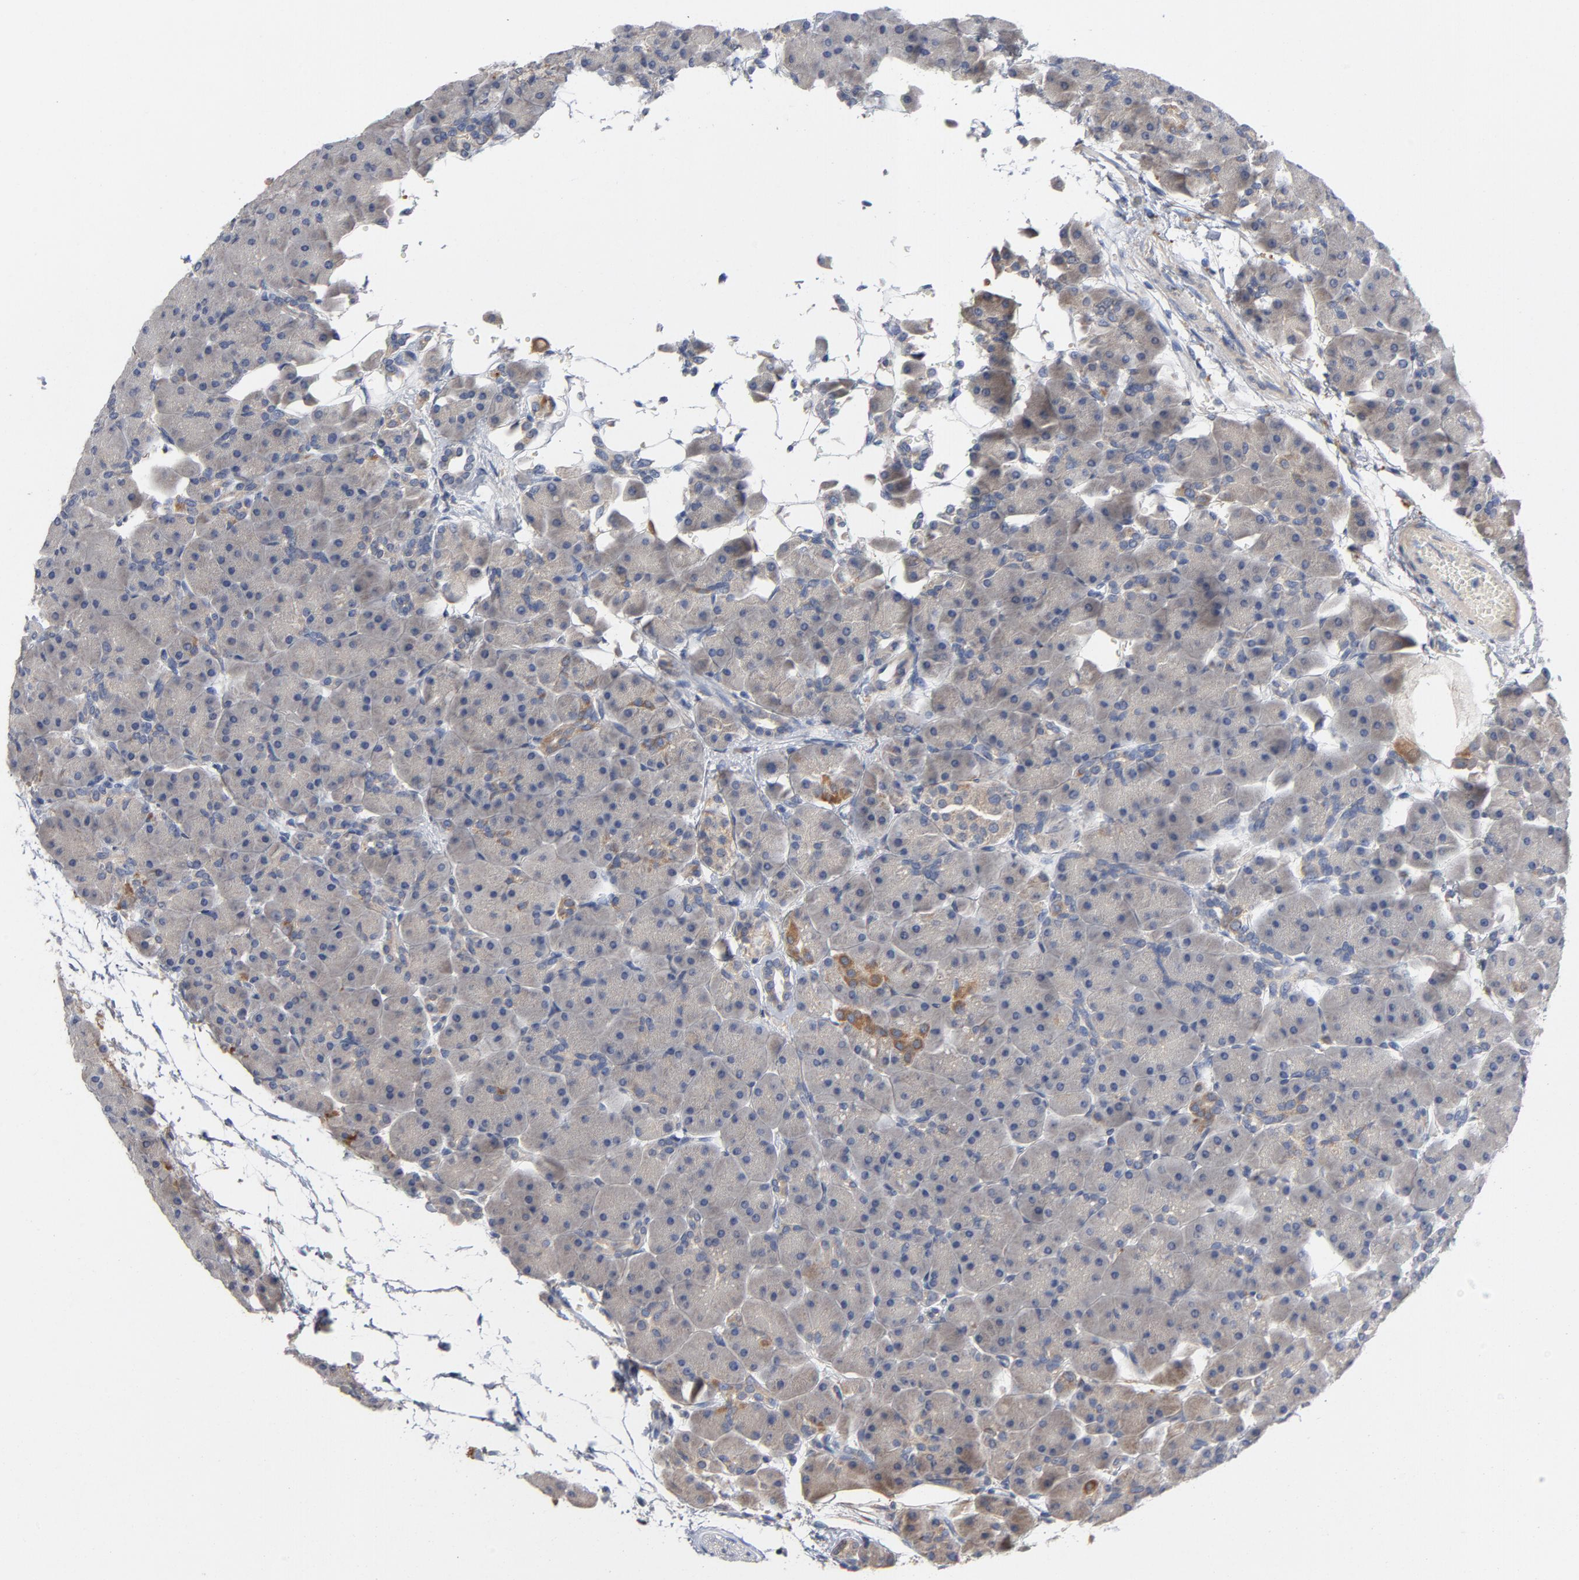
{"staining": {"intensity": "negative", "quantity": "none", "location": "none"}, "tissue": "pancreas", "cell_type": "Exocrine glandular cells", "image_type": "normal", "snomed": [{"axis": "morphology", "description": "Normal tissue, NOS"}, {"axis": "topography", "description": "Pancreas"}], "caption": "The micrograph shows no staining of exocrine glandular cells in unremarkable pancreas.", "gene": "CCDC134", "patient": {"sex": "male", "age": 66}}